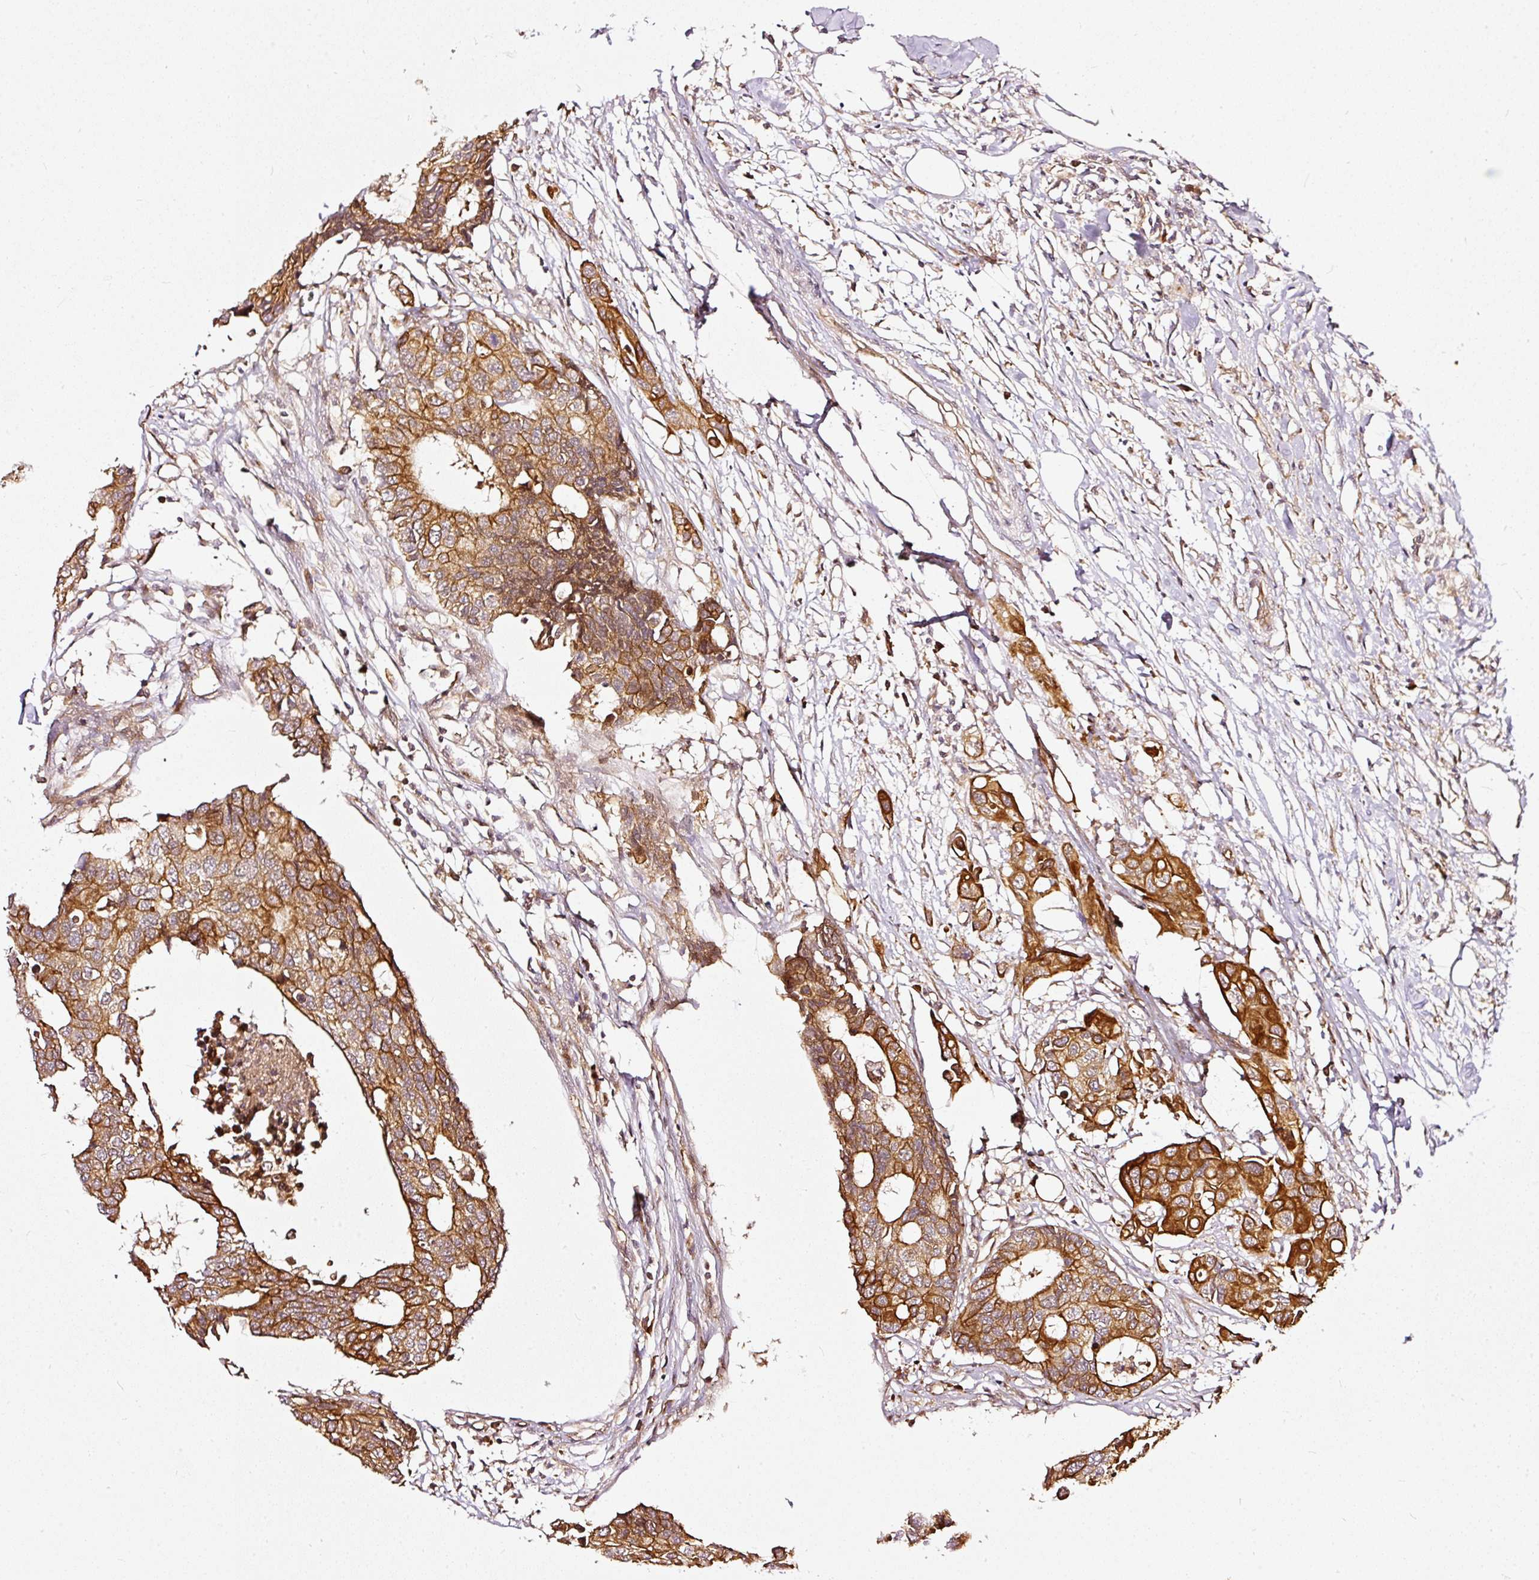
{"staining": {"intensity": "strong", "quantity": ">75%", "location": "cytoplasmic/membranous"}, "tissue": "colorectal cancer", "cell_type": "Tumor cells", "image_type": "cancer", "snomed": [{"axis": "morphology", "description": "Adenocarcinoma, NOS"}, {"axis": "topography", "description": "Colon"}], "caption": "The image demonstrates staining of colorectal cancer, revealing strong cytoplasmic/membranous protein expression (brown color) within tumor cells.", "gene": "MIF4GD", "patient": {"sex": "male", "age": 77}}